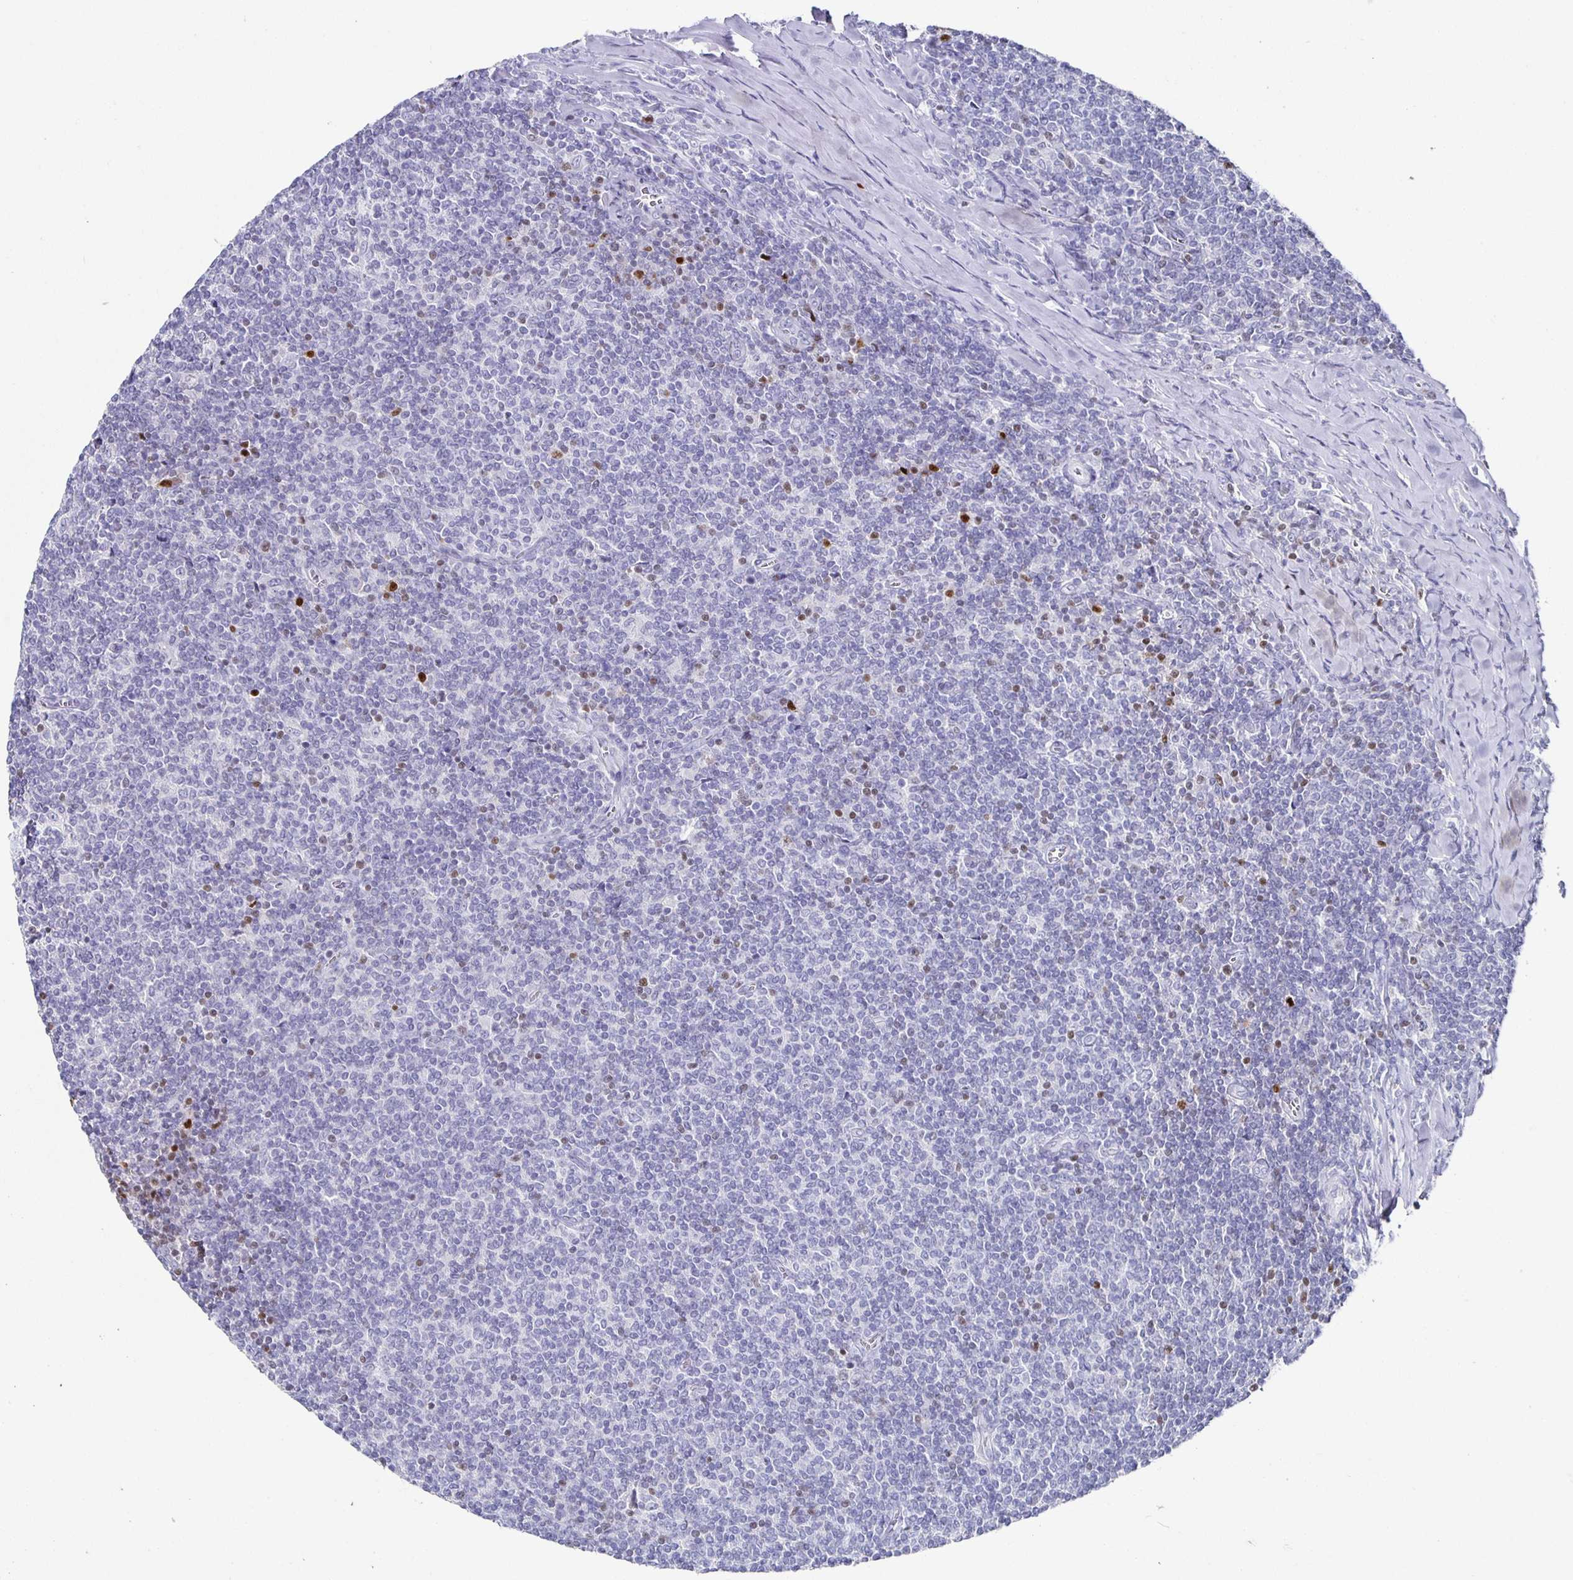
{"staining": {"intensity": "negative", "quantity": "none", "location": "none"}, "tissue": "lymphoma", "cell_type": "Tumor cells", "image_type": "cancer", "snomed": [{"axis": "morphology", "description": "Malignant lymphoma, non-Hodgkin's type, Low grade"}, {"axis": "topography", "description": "Lymph node"}], "caption": "Immunohistochemistry (IHC) micrograph of neoplastic tissue: human lymphoma stained with DAB reveals no significant protein expression in tumor cells.", "gene": "RUNX2", "patient": {"sex": "male", "age": 52}}